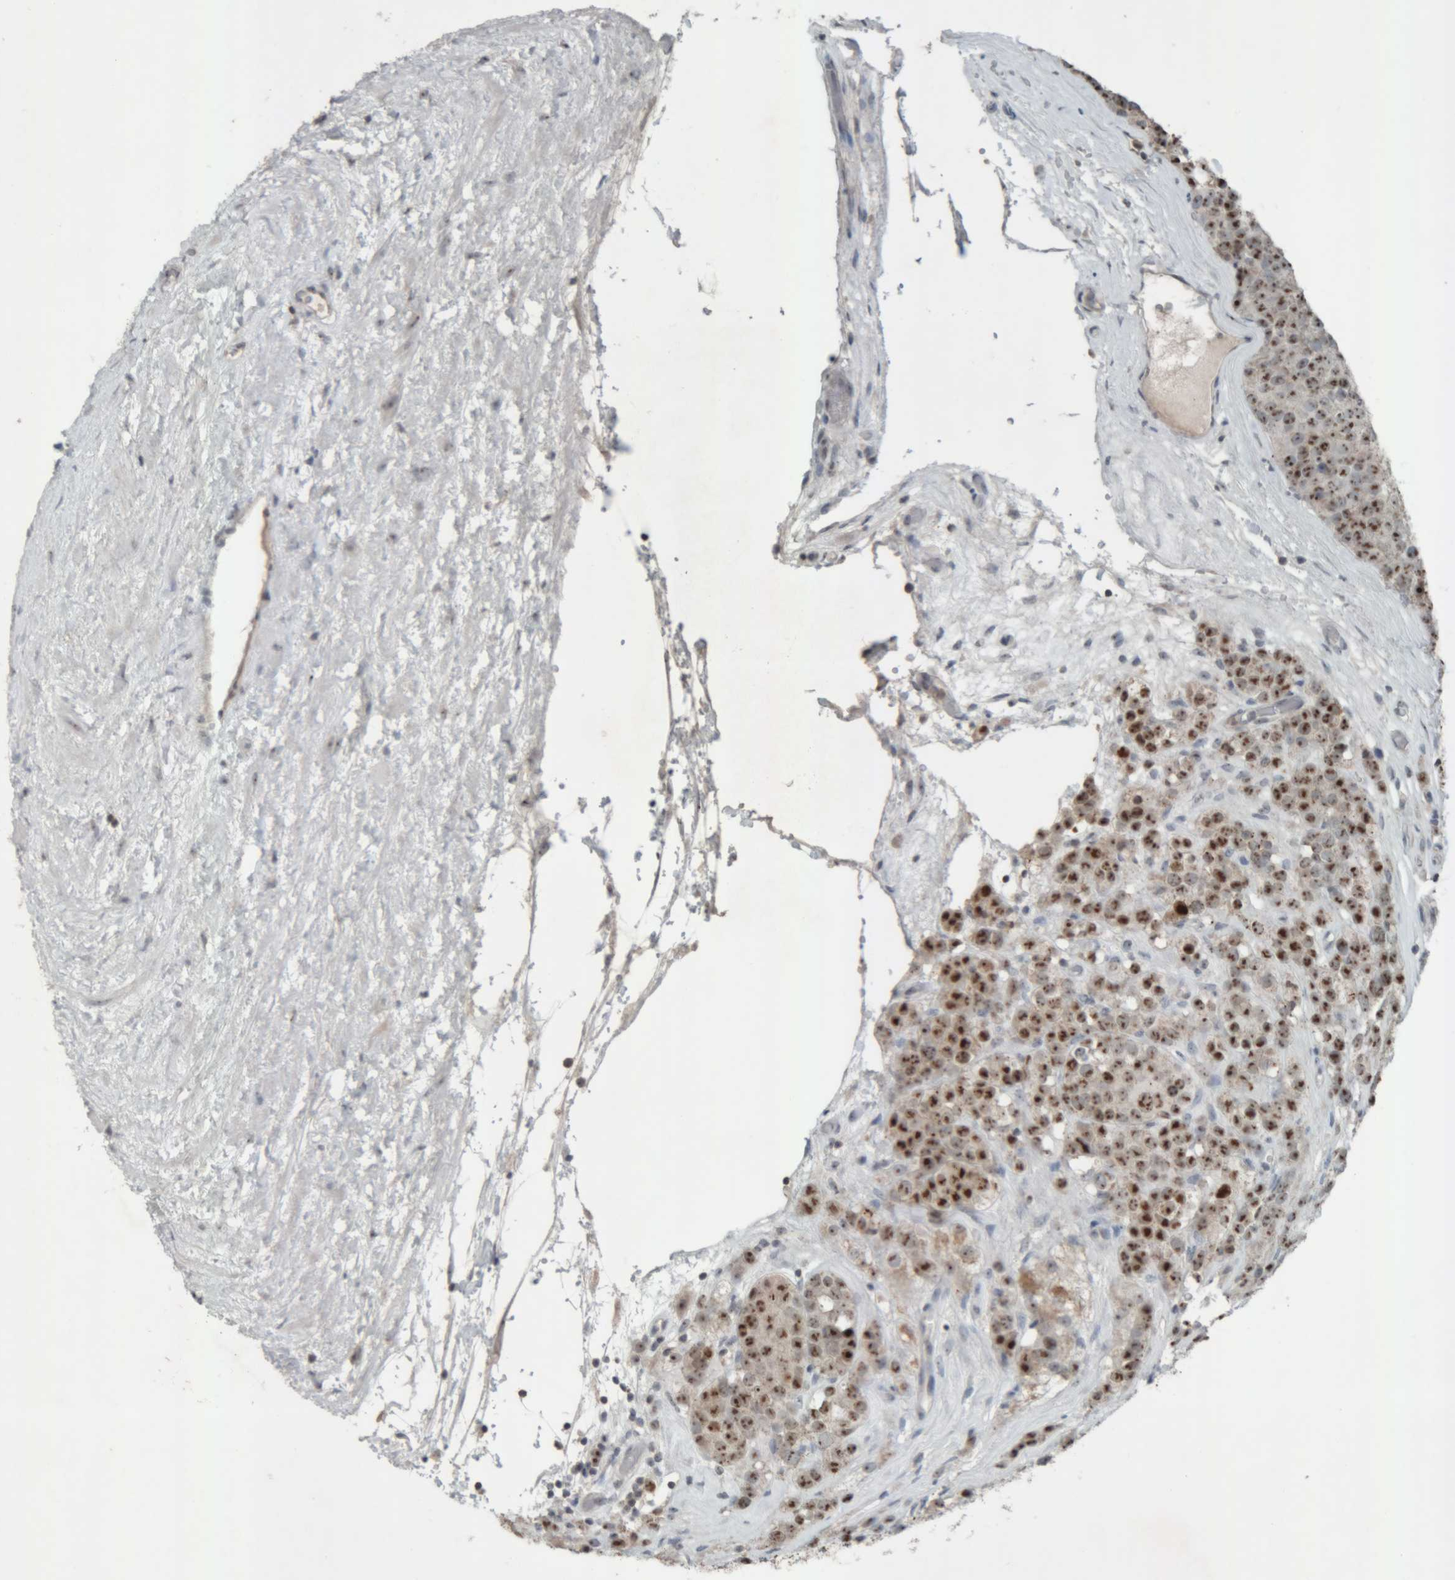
{"staining": {"intensity": "strong", "quantity": ">75%", "location": "nuclear"}, "tissue": "testis cancer", "cell_type": "Tumor cells", "image_type": "cancer", "snomed": [{"axis": "morphology", "description": "Seminoma, NOS"}, {"axis": "topography", "description": "Testis"}], "caption": "Protein staining of seminoma (testis) tissue shows strong nuclear expression in approximately >75% of tumor cells. The protein of interest is shown in brown color, while the nuclei are stained blue.", "gene": "RPF1", "patient": {"sex": "male", "age": 71}}